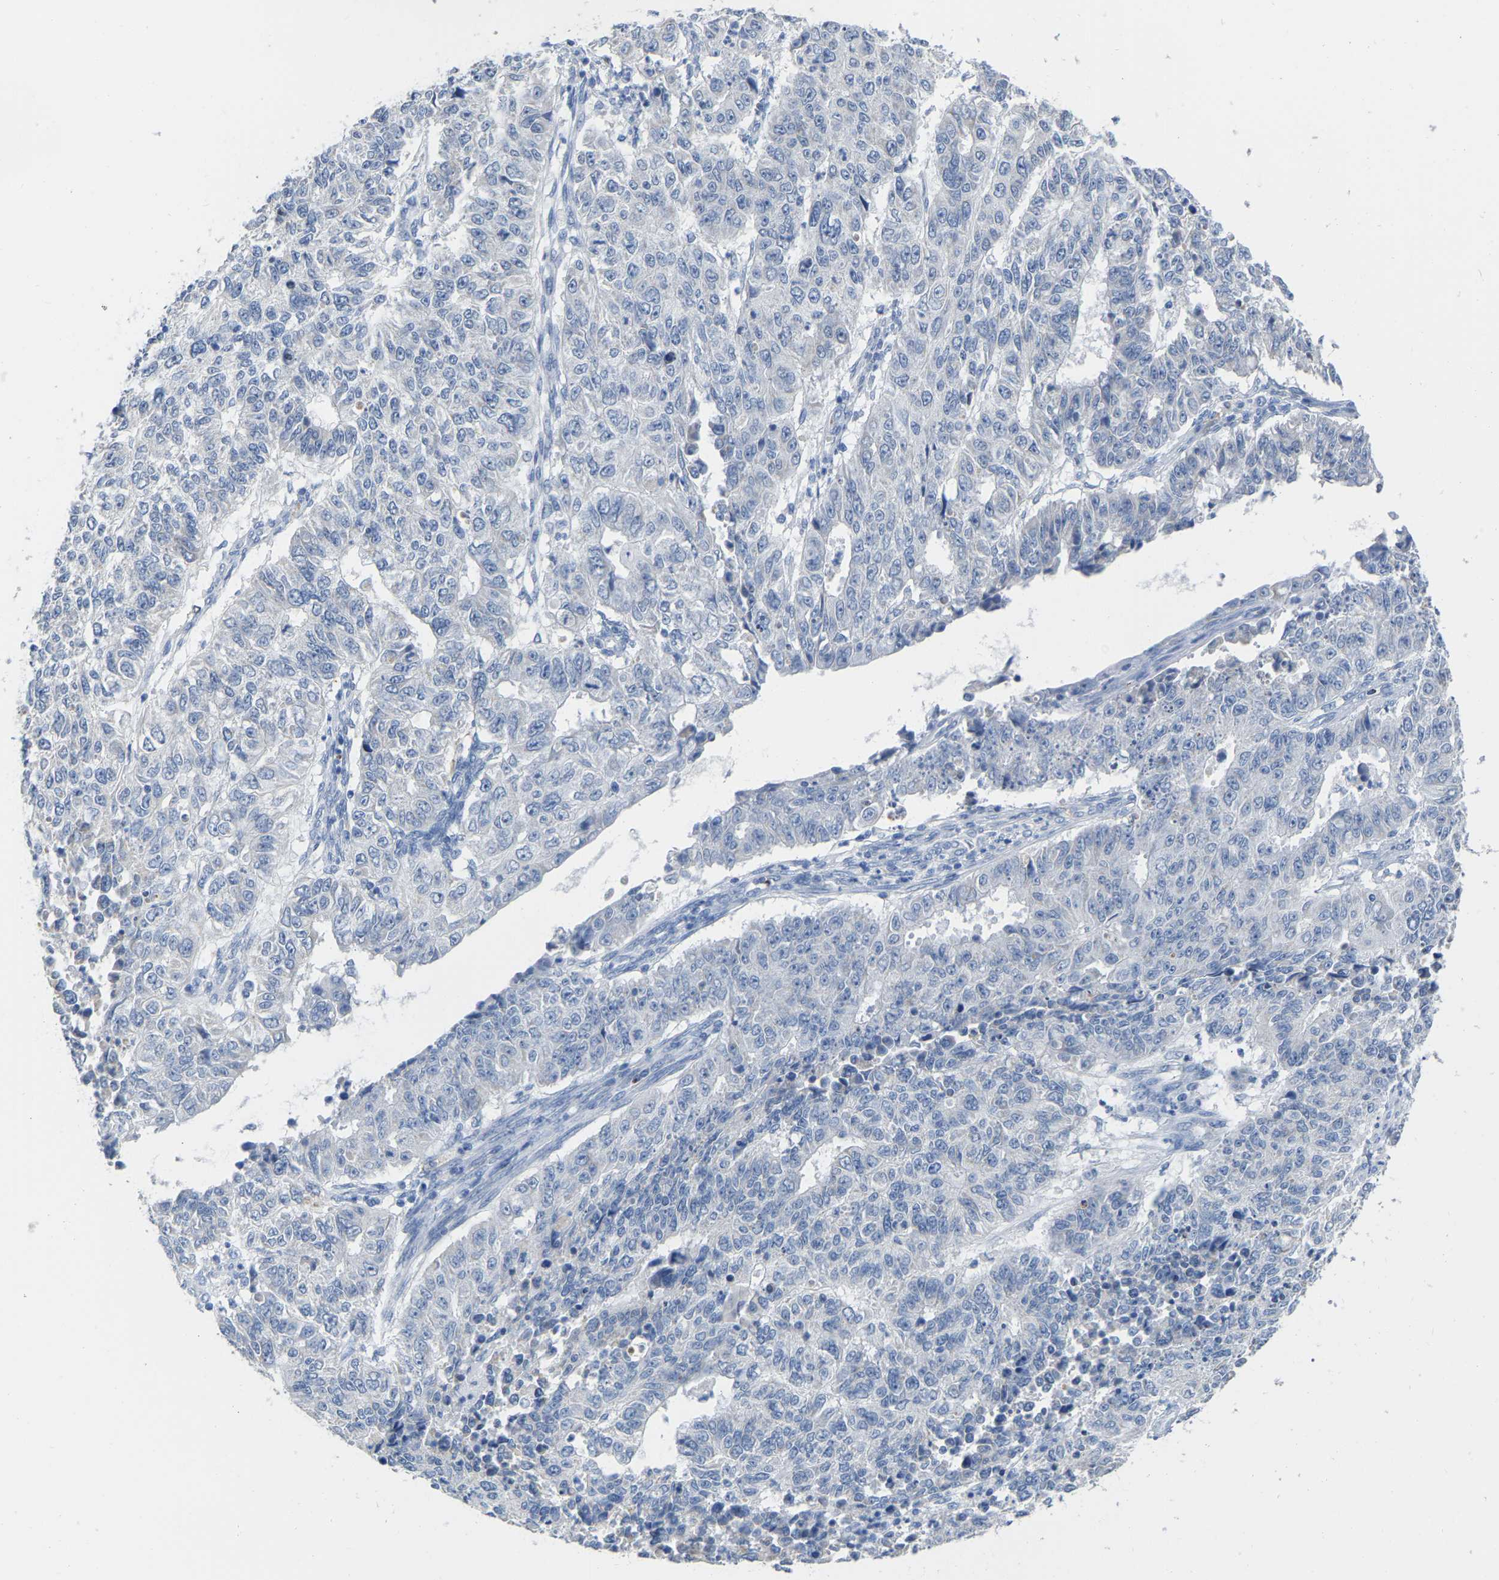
{"staining": {"intensity": "negative", "quantity": "none", "location": "none"}, "tissue": "endometrial cancer", "cell_type": "Tumor cells", "image_type": "cancer", "snomed": [{"axis": "morphology", "description": "Adenocarcinoma, NOS"}, {"axis": "topography", "description": "Endometrium"}], "caption": "An immunohistochemistry micrograph of adenocarcinoma (endometrial) is shown. There is no staining in tumor cells of adenocarcinoma (endometrial).", "gene": "ULBP2", "patient": {"sex": "female", "age": 42}}